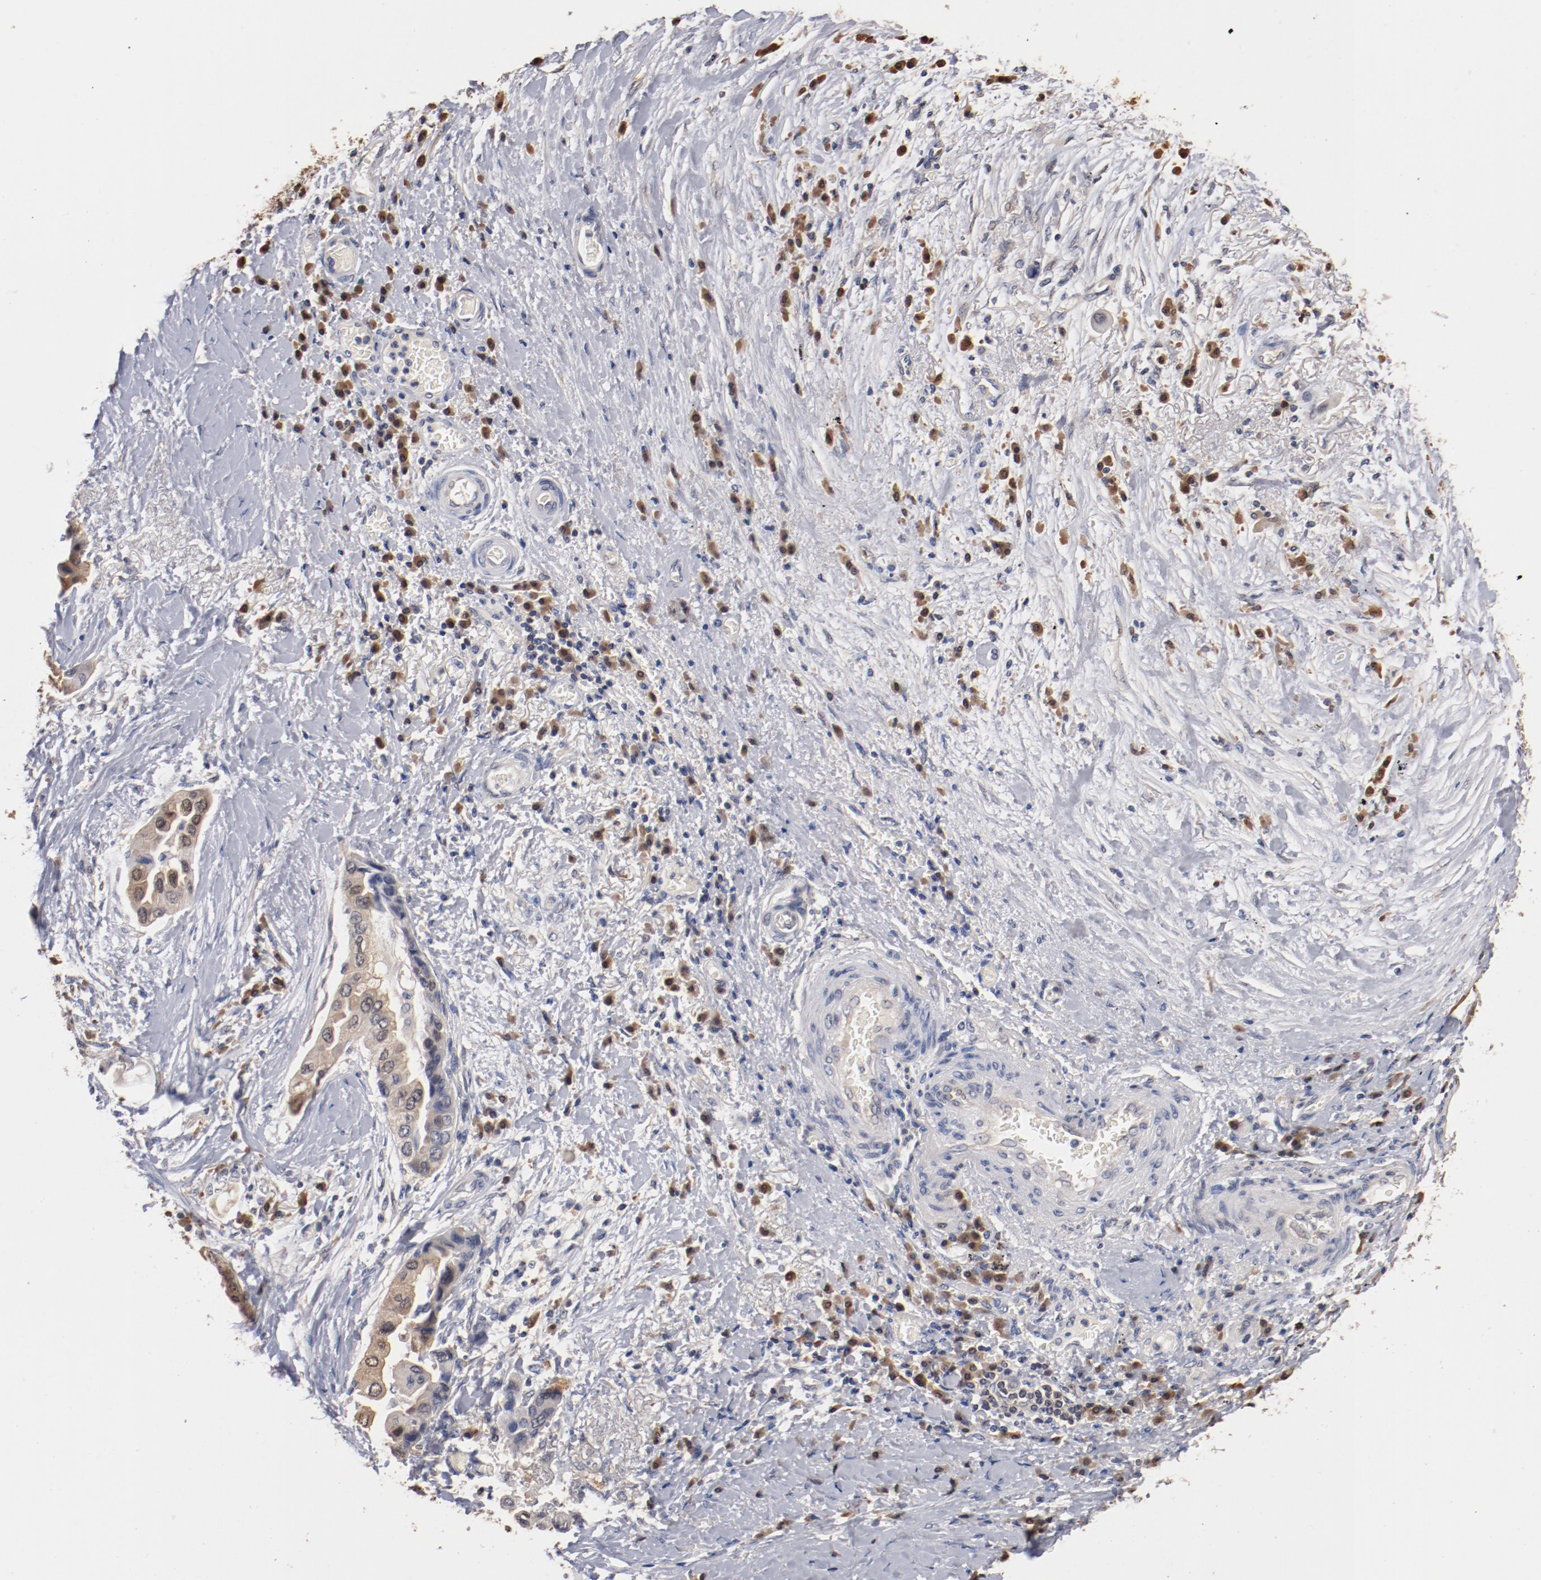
{"staining": {"intensity": "weak", "quantity": "25%-75%", "location": "cytoplasmic/membranous"}, "tissue": "lung cancer", "cell_type": "Tumor cells", "image_type": "cancer", "snomed": [{"axis": "morphology", "description": "Adenocarcinoma, NOS"}, {"axis": "topography", "description": "Lung"}], "caption": "Protein analysis of lung adenocarcinoma tissue demonstrates weak cytoplasmic/membranous positivity in about 25%-75% of tumor cells. (IHC, brightfield microscopy, high magnification).", "gene": "MIF", "patient": {"sex": "female", "age": 76}}